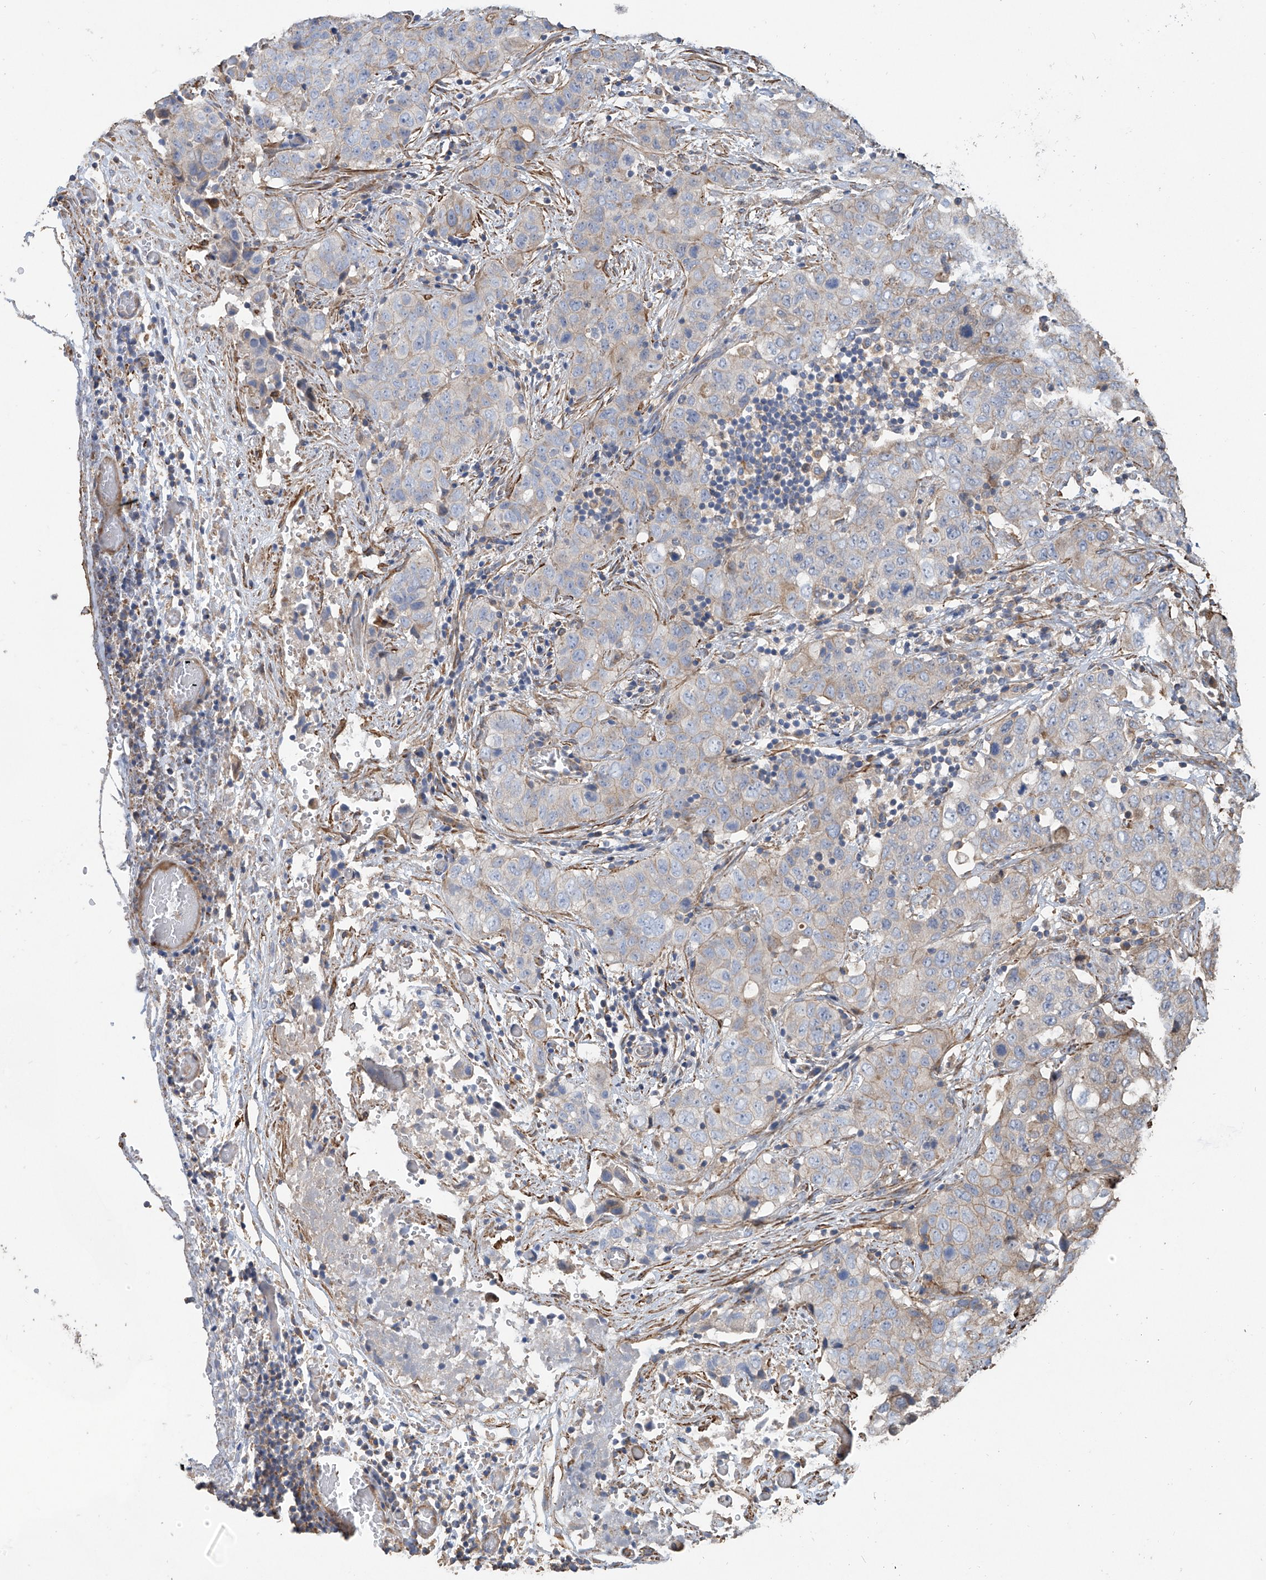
{"staining": {"intensity": "weak", "quantity": "<25%", "location": "cytoplasmic/membranous"}, "tissue": "stomach cancer", "cell_type": "Tumor cells", "image_type": "cancer", "snomed": [{"axis": "morphology", "description": "Normal tissue, NOS"}, {"axis": "morphology", "description": "Adenocarcinoma, NOS"}, {"axis": "topography", "description": "Lymph node"}, {"axis": "topography", "description": "Stomach"}], "caption": "Stomach cancer (adenocarcinoma) was stained to show a protein in brown. There is no significant positivity in tumor cells.", "gene": "SLC43A3", "patient": {"sex": "male", "age": 48}}